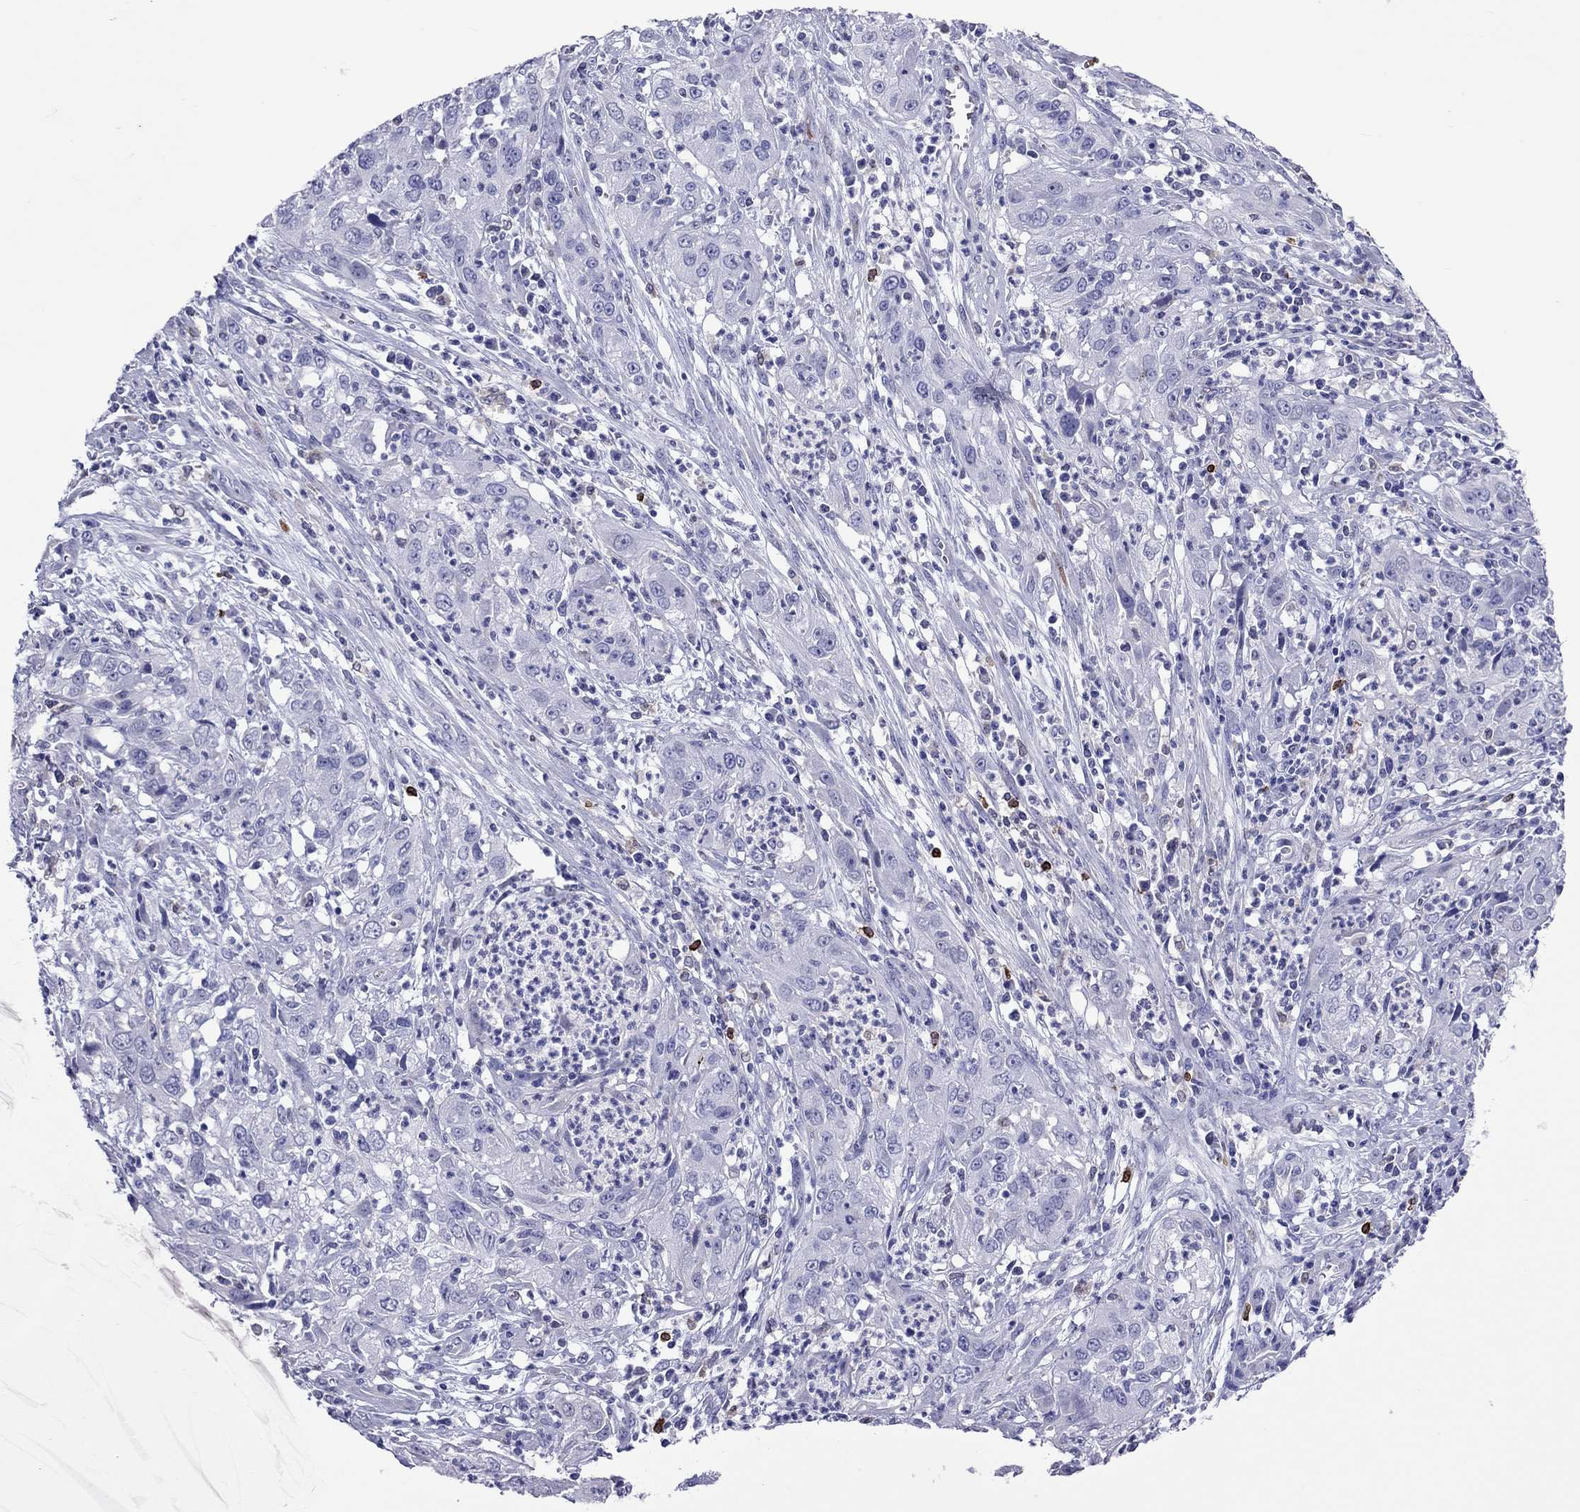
{"staining": {"intensity": "negative", "quantity": "none", "location": "none"}, "tissue": "cervical cancer", "cell_type": "Tumor cells", "image_type": "cancer", "snomed": [{"axis": "morphology", "description": "Squamous cell carcinoma, NOS"}, {"axis": "topography", "description": "Cervix"}], "caption": "Tumor cells are negative for protein expression in human cervical cancer (squamous cell carcinoma).", "gene": "ADORA2A", "patient": {"sex": "female", "age": 32}}